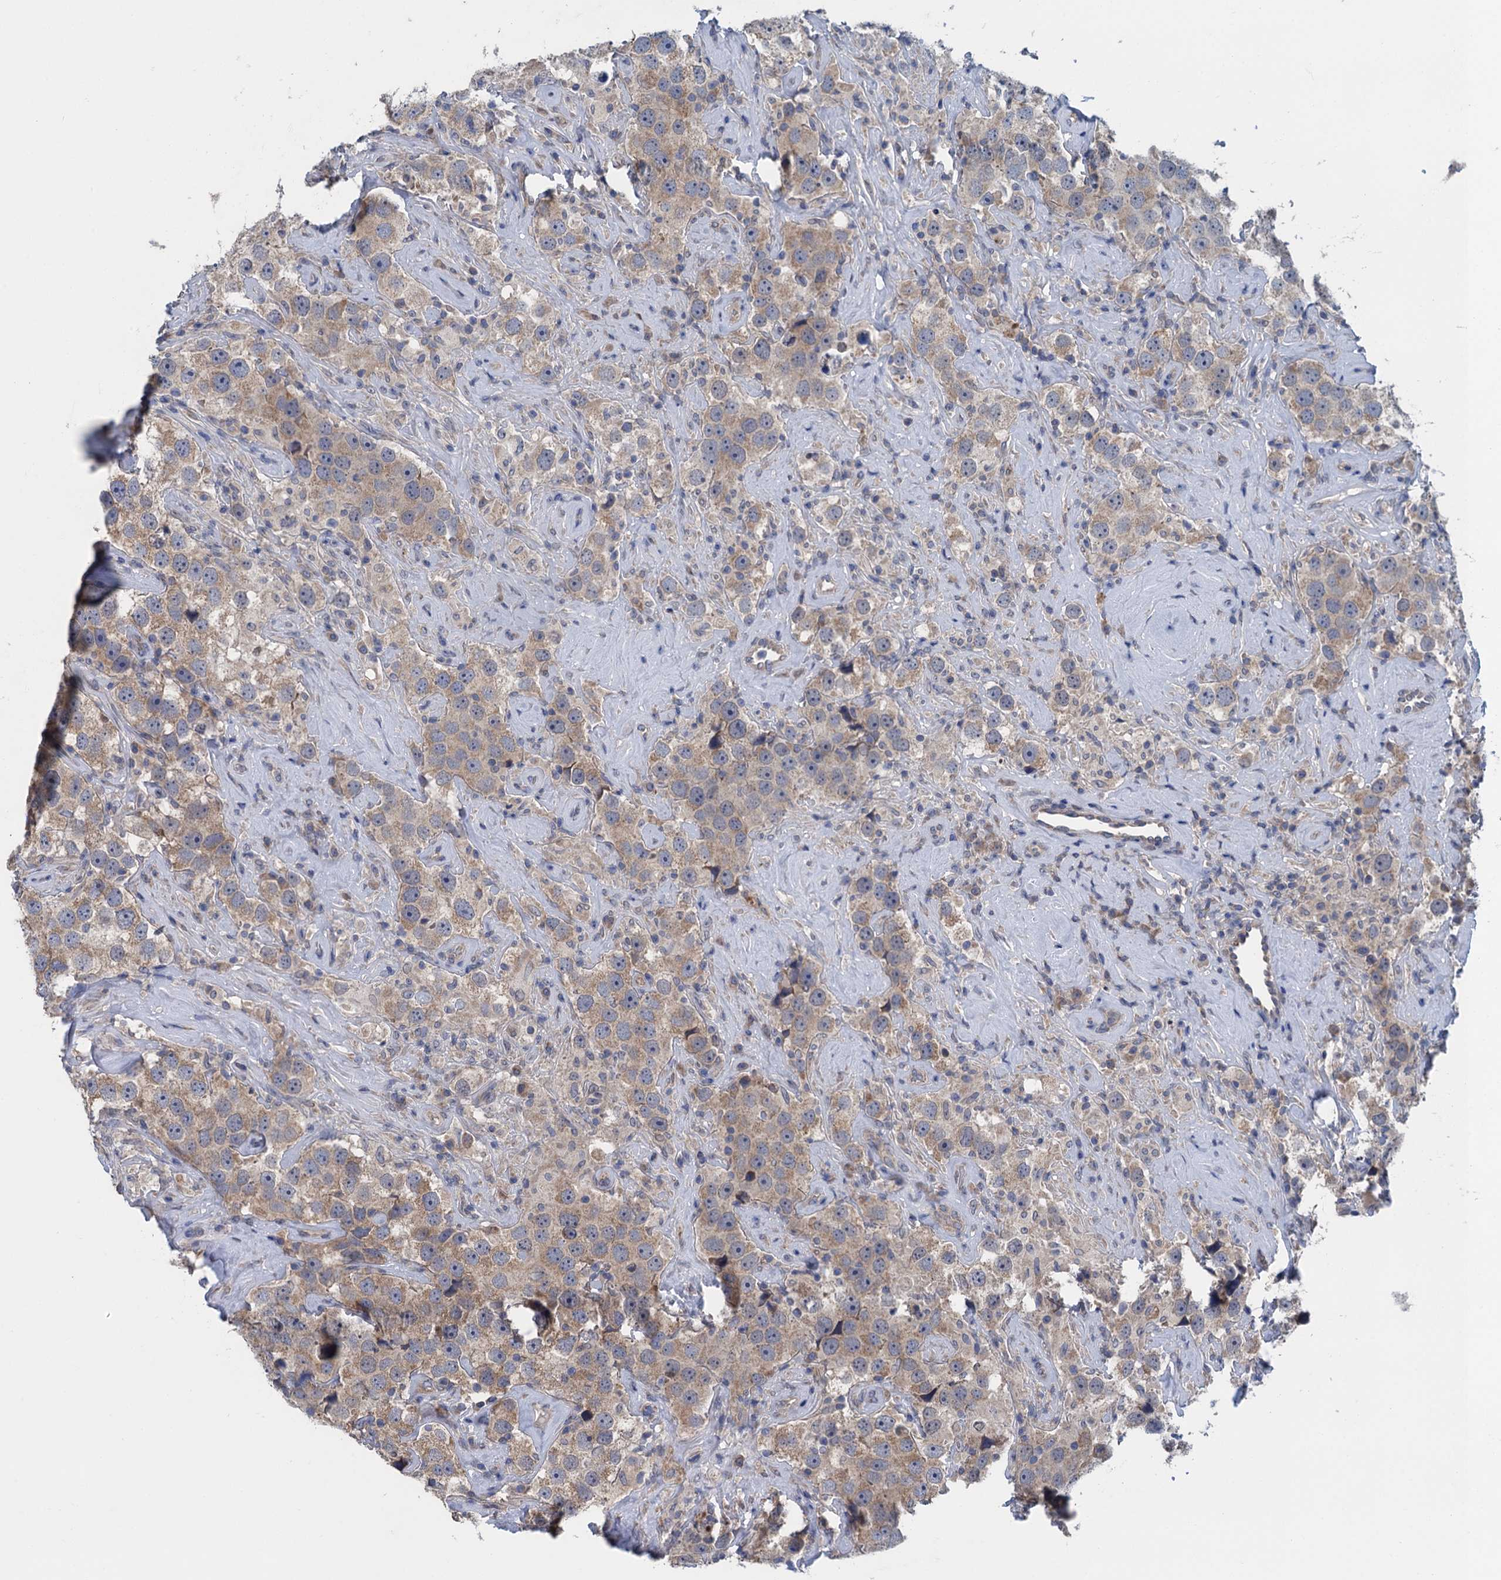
{"staining": {"intensity": "weak", "quantity": ">75%", "location": "cytoplasmic/membranous"}, "tissue": "testis cancer", "cell_type": "Tumor cells", "image_type": "cancer", "snomed": [{"axis": "morphology", "description": "Seminoma, NOS"}, {"axis": "topography", "description": "Testis"}], "caption": "Protein expression analysis of human testis cancer reveals weak cytoplasmic/membranous positivity in approximately >75% of tumor cells. (DAB IHC with brightfield microscopy, high magnification).", "gene": "CTU2", "patient": {"sex": "male", "age": 49}}